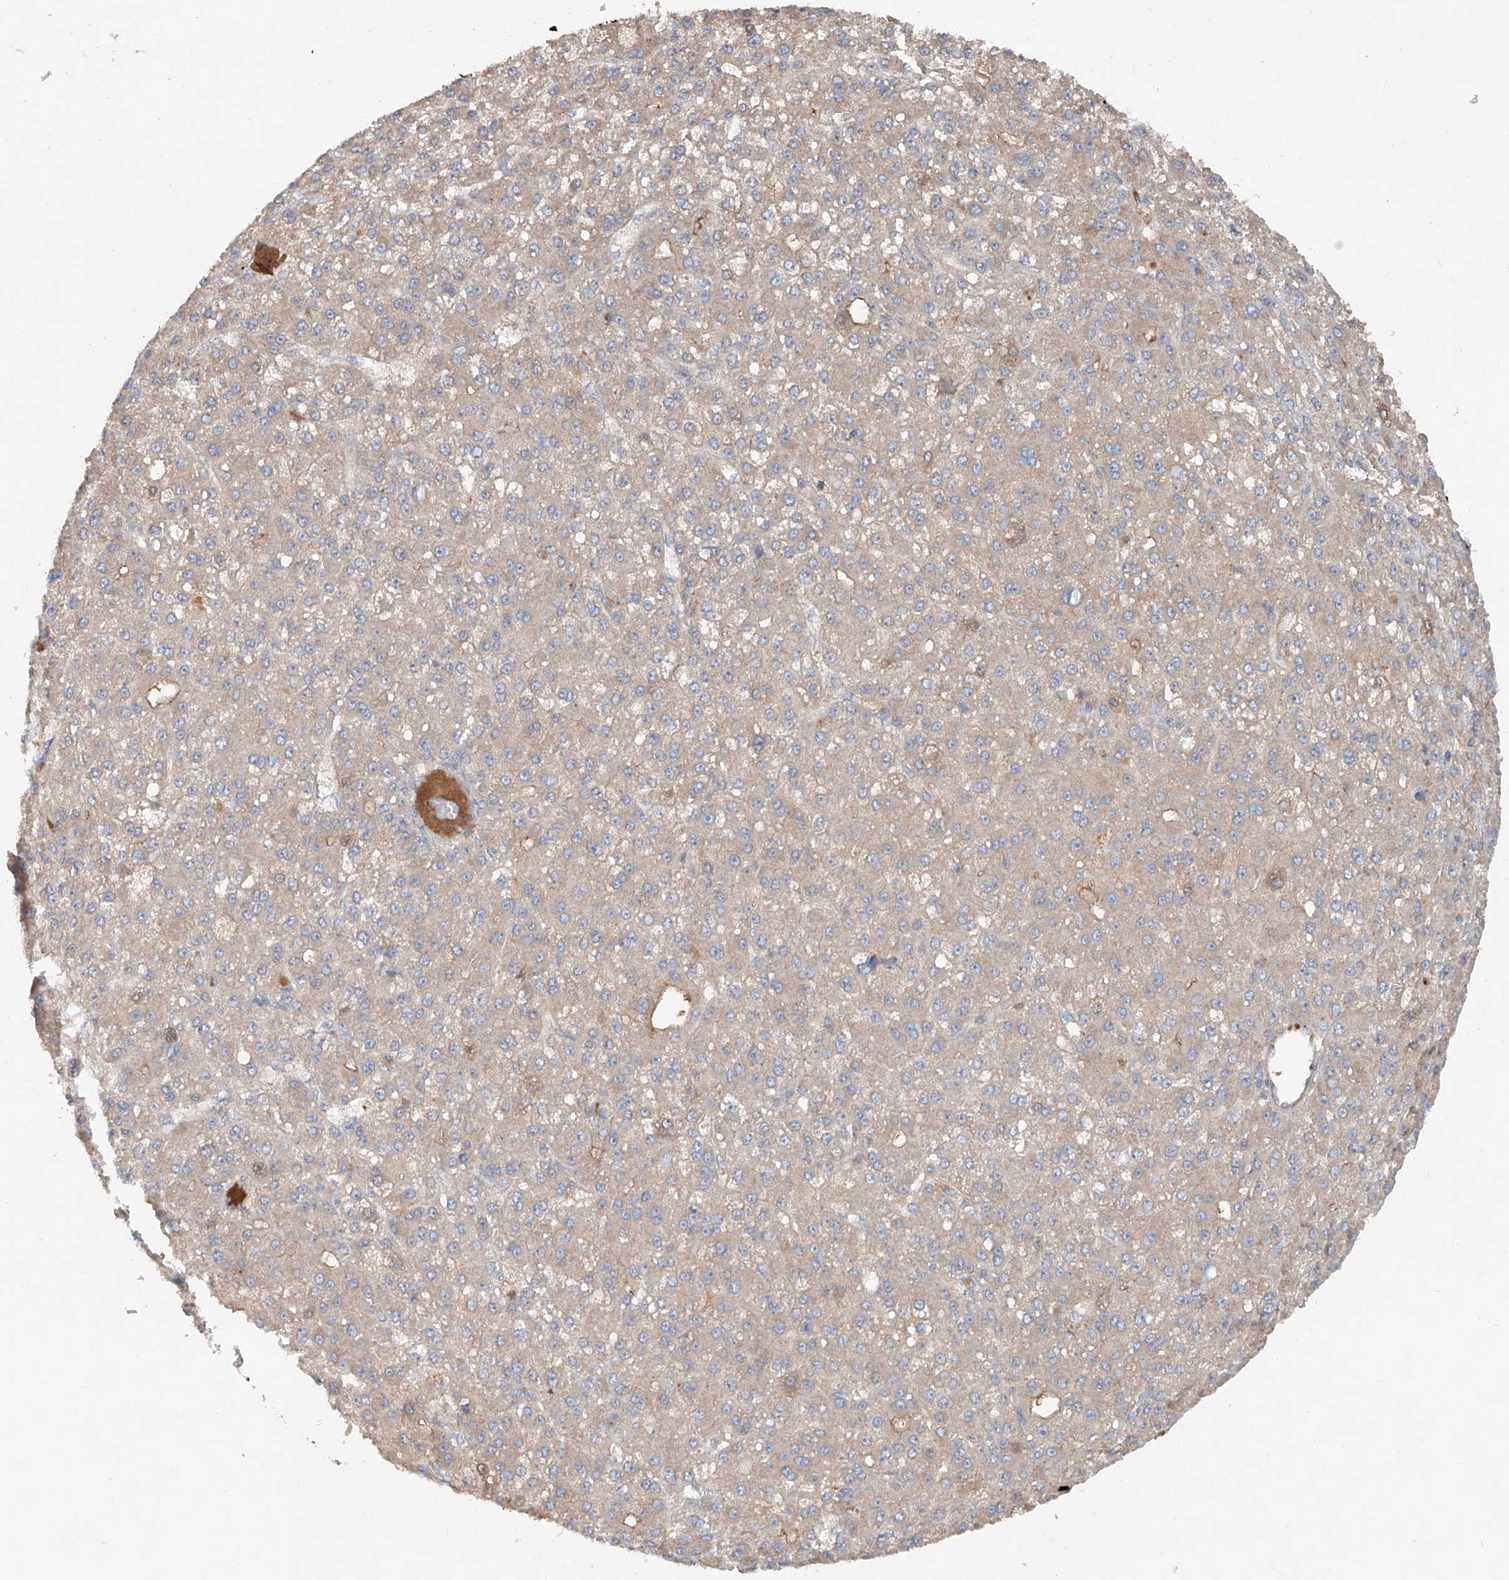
{"staining": {"intensity": "weak", "quantity": "<25%", "location": "cytoplasmic/membranous"}, "tissue": "liver cancer", "cell_type": "Tumor cells", "image_type": "cancer", "snomed": [{"axis": "morphology", "description": "Carcinoma, Hepatocellular, NOS"}, {"axis": "topography", "description": "Liver"}], "caption": "This is an IHC photomicrograph of human liver cancer (hepatocellular carcinoma). There is no staining in tumor cells.", "gene": "ADAM23", "patient": {"sex": "male", "age": 67}}